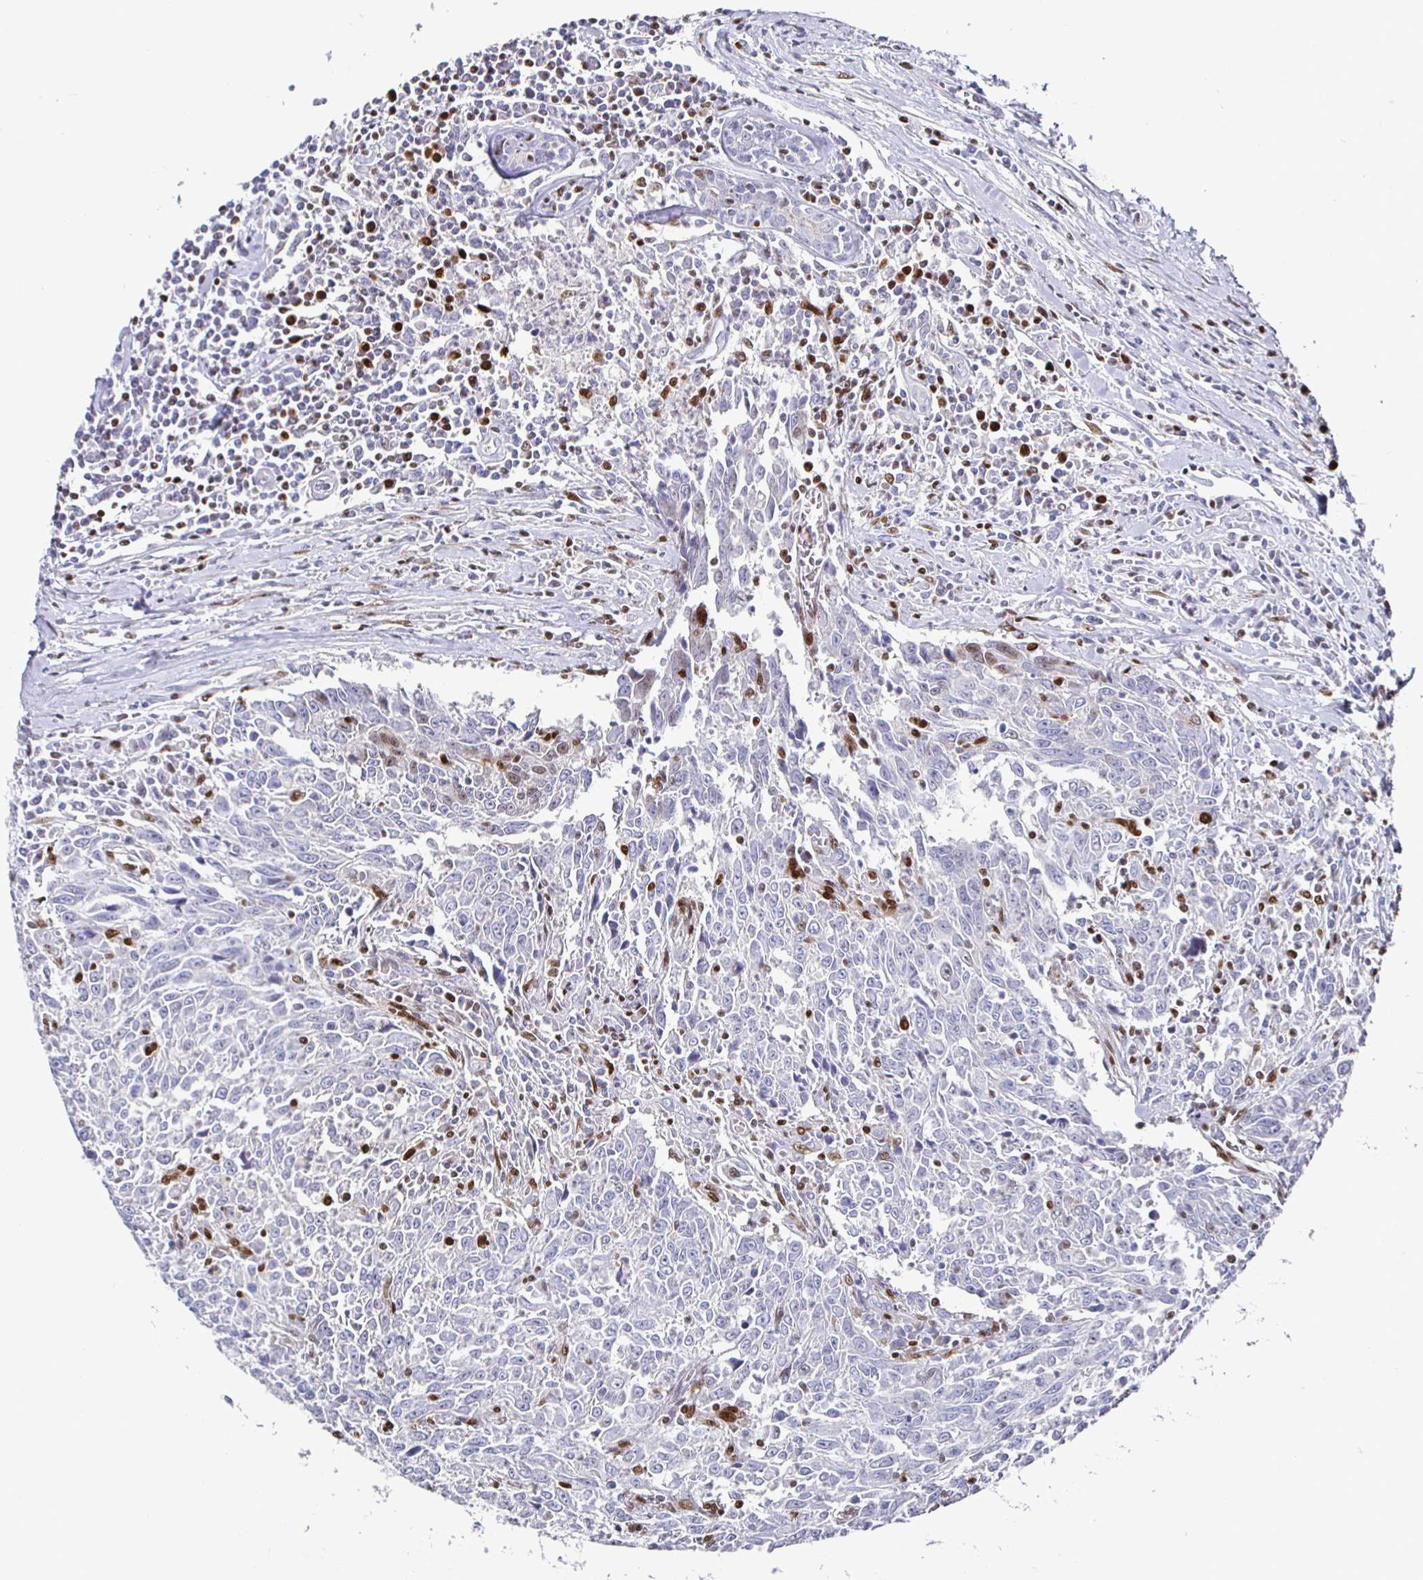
{"staining": {"intensity": "negative", "quantity": "none", "location": "none"}, "tissue": "breast cancer", "cell_type": "Tumor cells", "image_type": "cancer", "snomed": [{"axis": "morphology", "description": "Duct carcinoma"}, {"axis": "topography", "description": "Breast"}], "caption": "Human breast intraductal carcinoma stained for a protein using immunohistochemistry demonstrates no expression in tumor cells.", "gene": "RUNX2", "patient": {"sex": "female", "age": 50}}